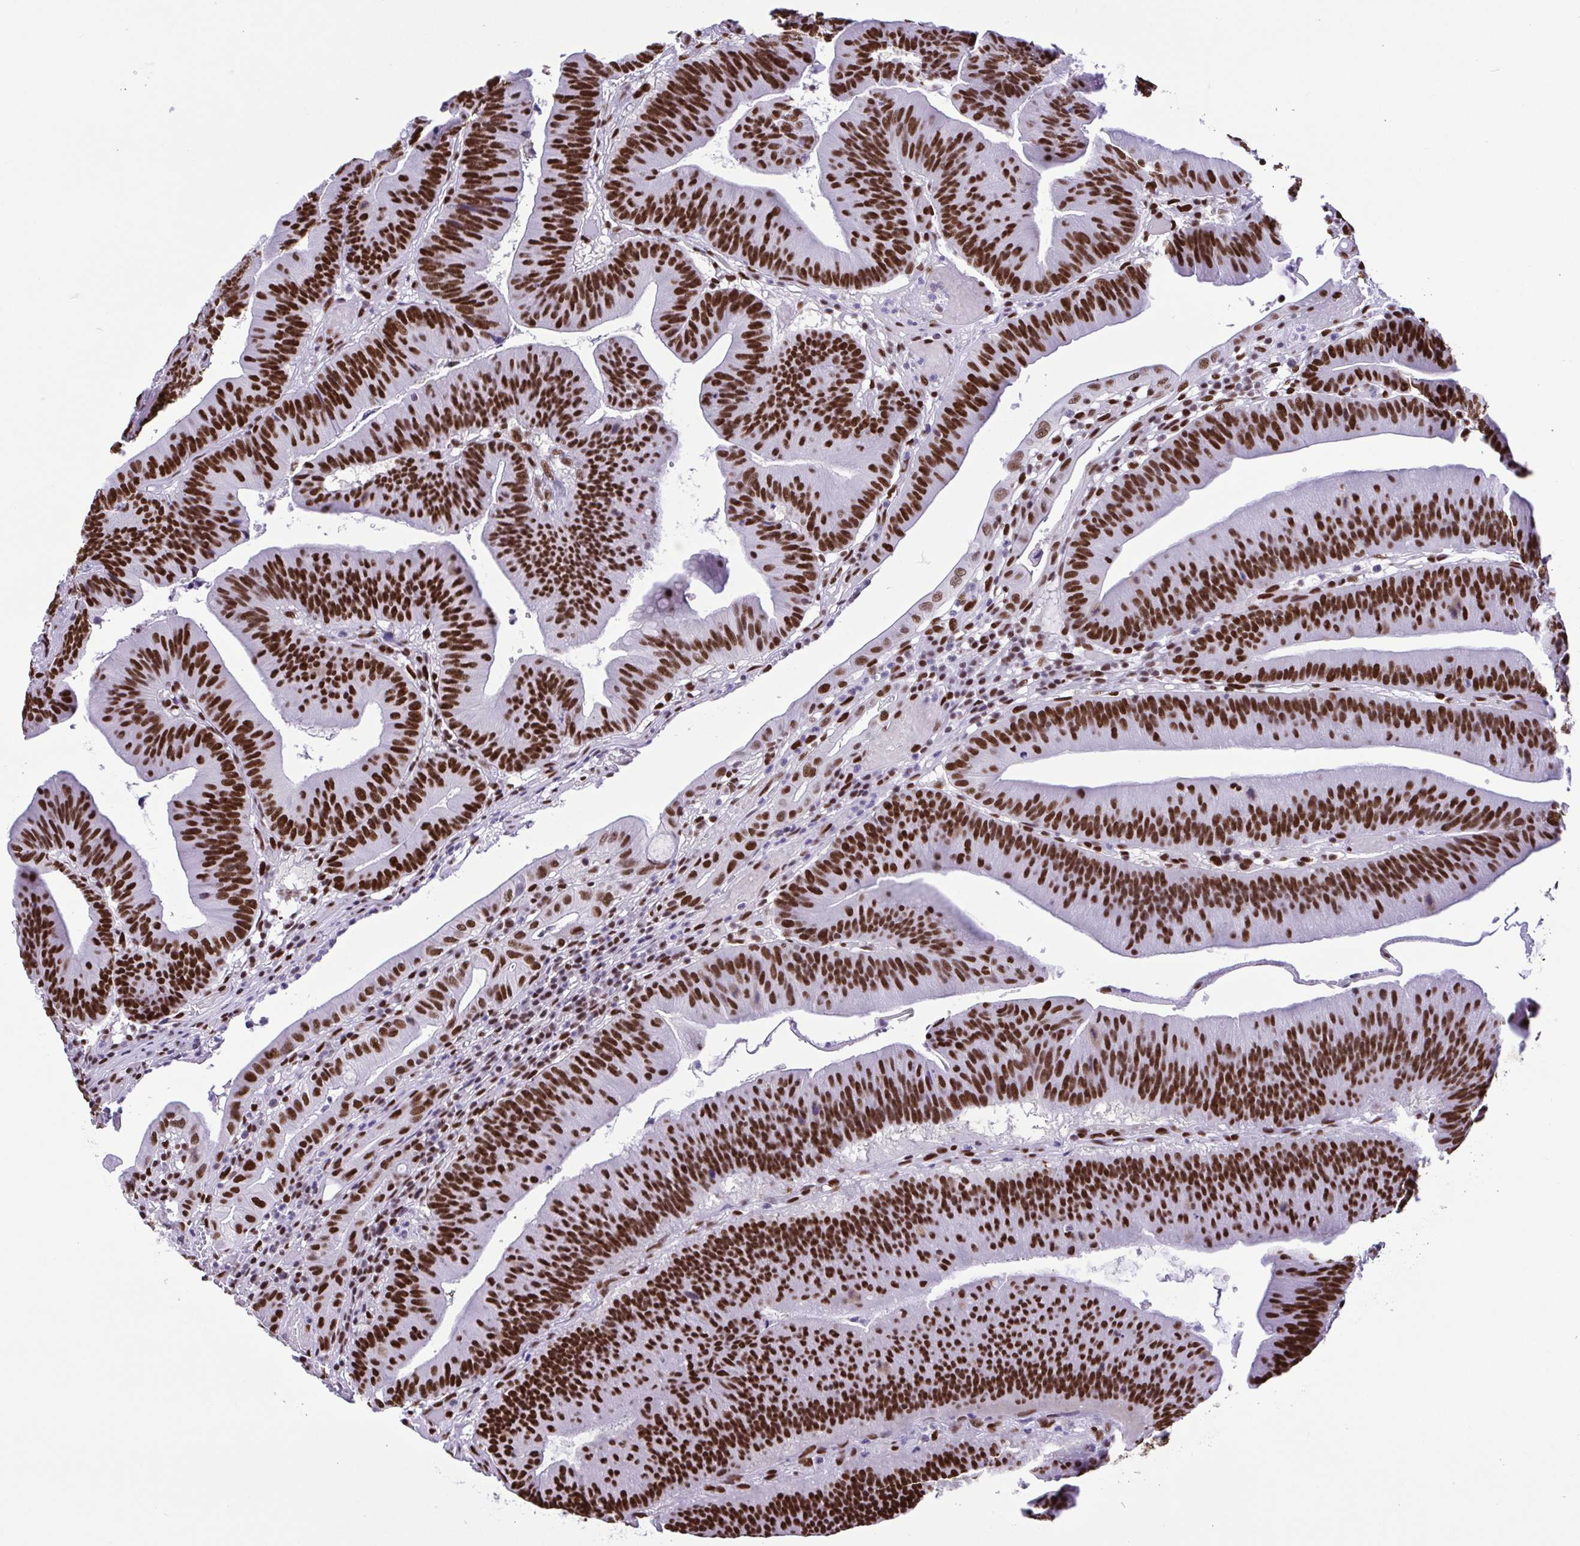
{"staining": {"intensity": "strong", "quantity": ">75%", "location": "nuclear"}, "tissue": "colorectal cancer", "cell_type": "Tumor cells", "image_type": "cancer", "snomed": [{"axis": "morphology", "description": "Adenocarcinoma, NOS"}, {"axis": "topography", "description": "Colon"}], "caption": "About >75% of tumor cells in human colorectal adenocarcinoma display strong nuclear protein staining as visualized by brown immunohistochemical staining.", "gene": "TRIM28", "patient": {"sex": "female", "age": 78}}